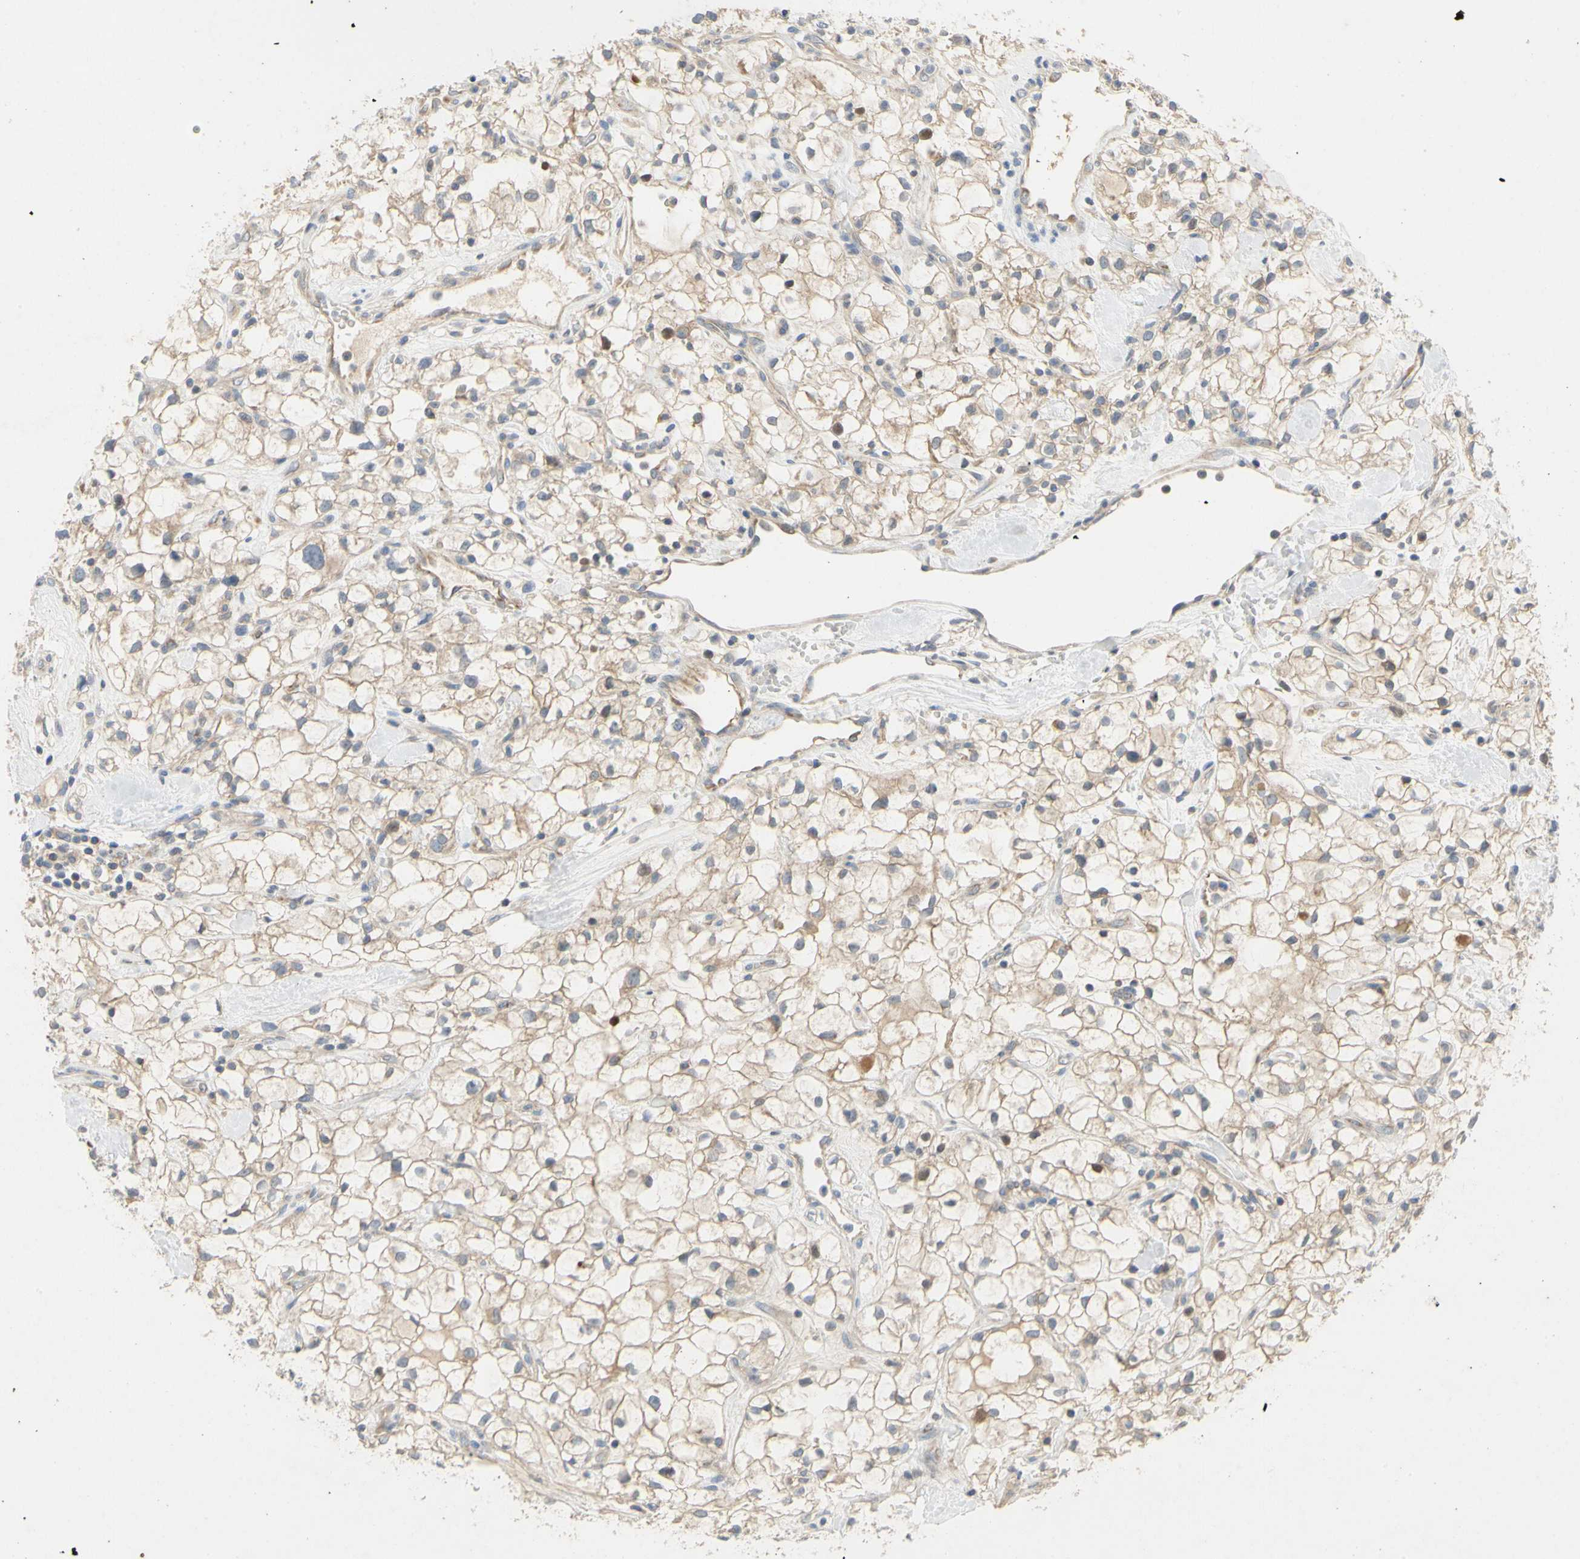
{"staining": {"intensity": "moderate", "quantity": ">75%", "location": "cytoplasmic/membranous"}, "tissue": "renal cancer", "cell_type": "Tumor cells", "image_type": "cancer", "snomed": [{"axis": "morphology", "description": "Adenocarcinoma, NOS"}, {"axis": "topography", "description": "Kidney"}], "caption": "IHC of human renal cancer (adenocarcinoma) exhibits medium levels of moderate cytoplasmic/membranous staining in approximately >75% of tumor cells.", "gene": "KLHDC8B", "patient": {"sex": "female", "age": 60}}